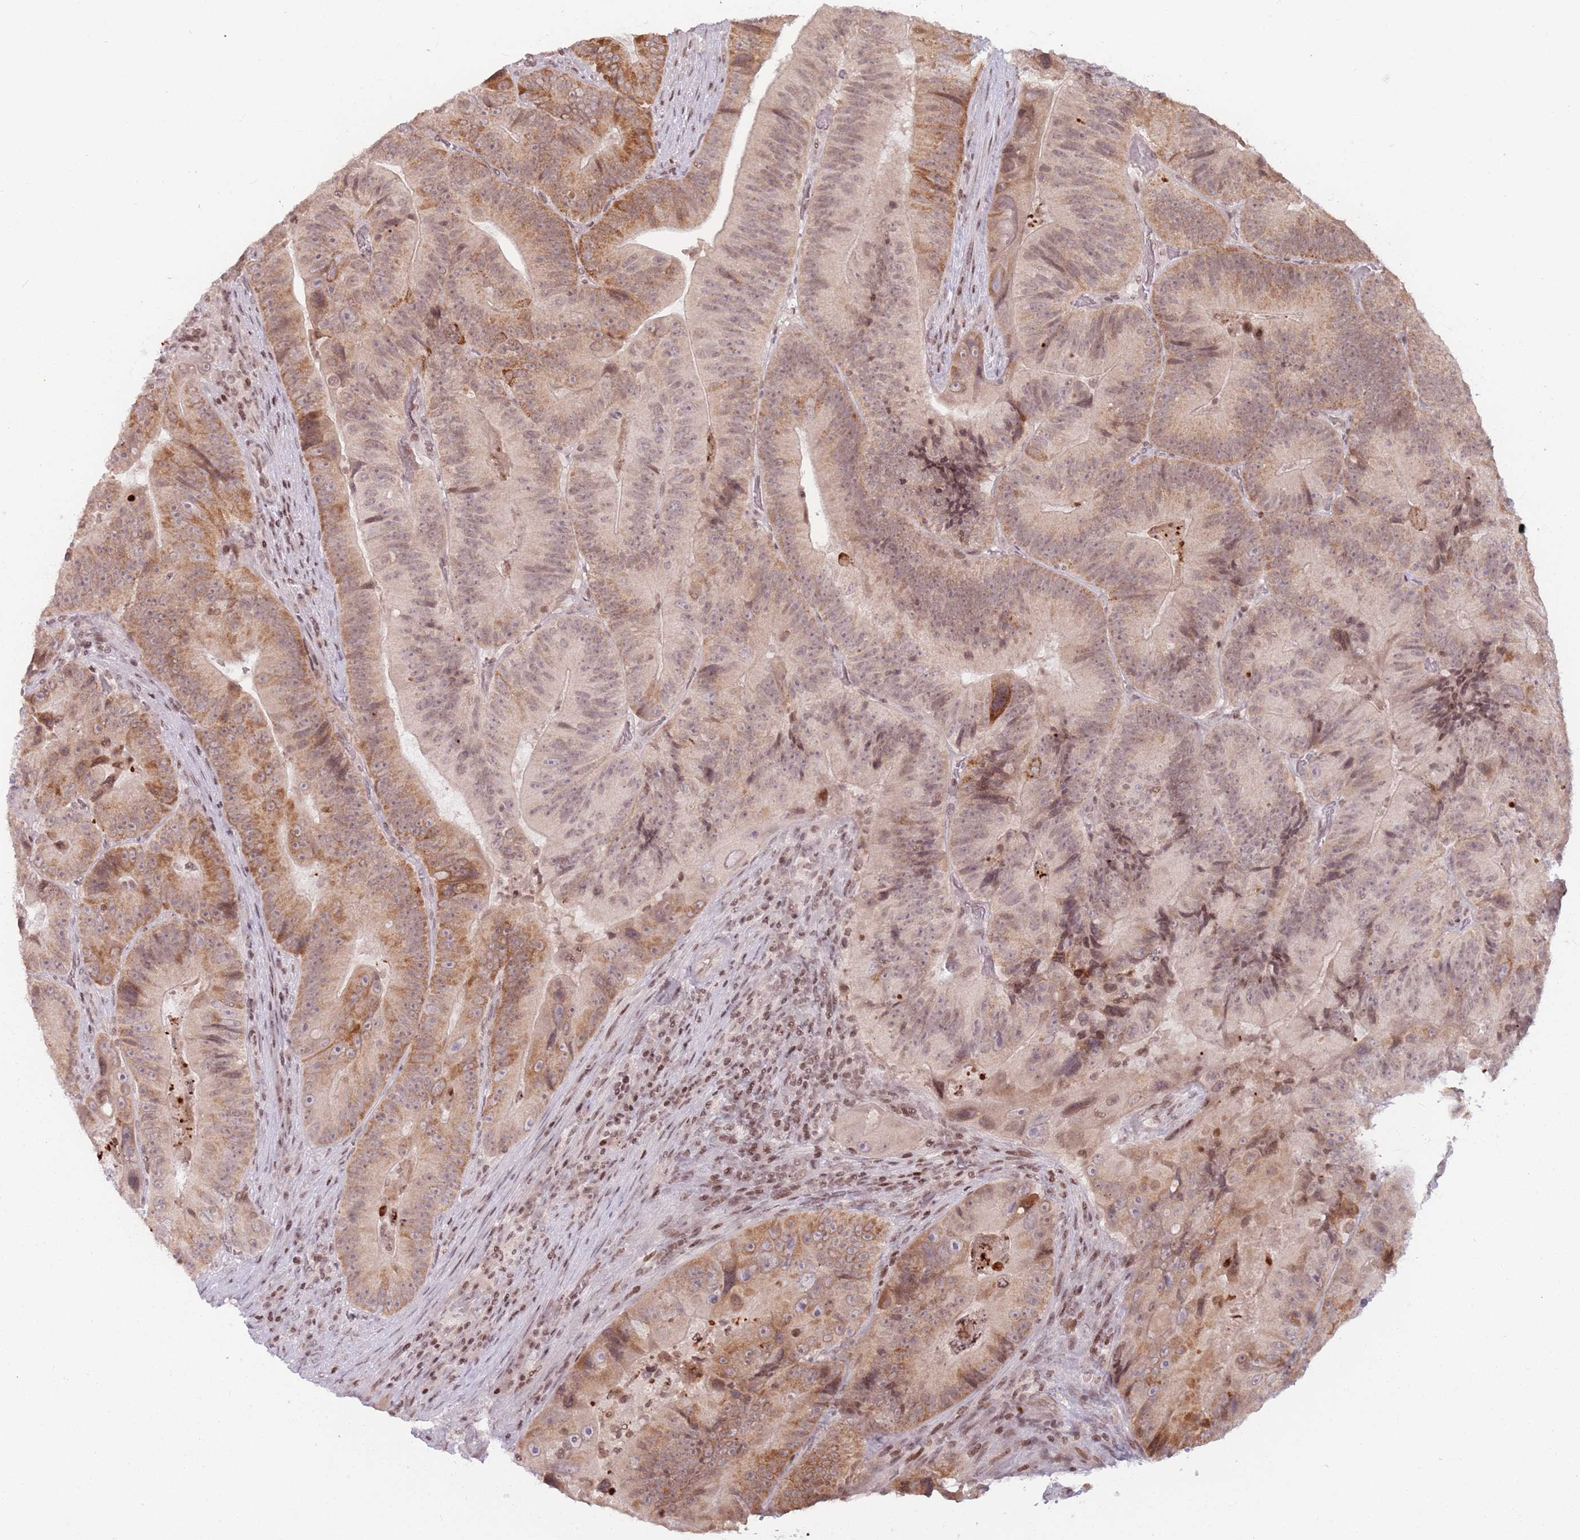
{"staining": {"intensity": "weak", "quantity": ">75%", "location": "cytoplasmic/membranous,nuclear"}, "tissue": "colorectal cancer", "cell_type": "Tumor cells", "image_type": "cancer", "snomed": [{"axis": "morphology", "description": "Adenocarcinoma, NOS"}, {"axis": "topography", "description": "Colon"}], "caption": "Immunohistochemical staining of colorectal cancer reveals low levels of weak cytoplasmic/membranous and nuclear positivity in approximately >75% of tumor cells.", "gene": "SH3RF3", "patient": {"sex": "female", "age": 86}}